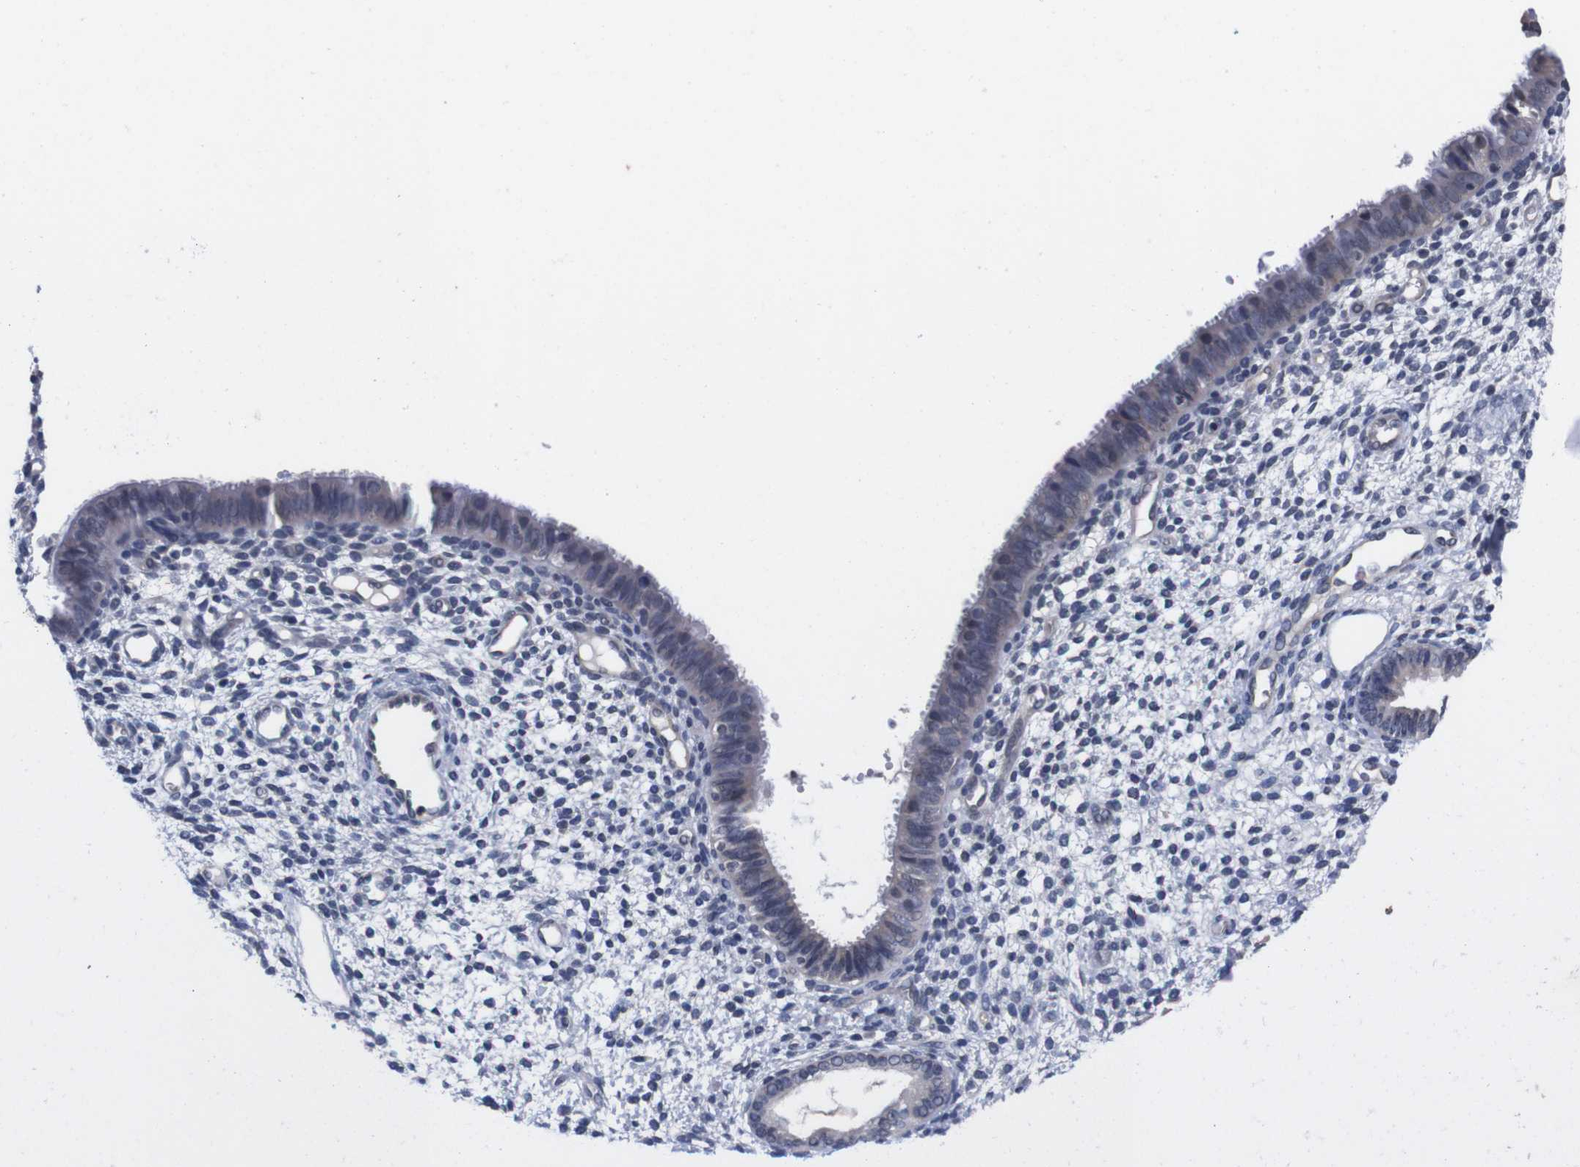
{"staining": {"intensity": "negative", "quantity": "none", "location": "none"}, "tissue": "endometrium", "cell_type": "Cells in endometrial stroma", "image_type": "normal", "snomed": [{"axis": "morphology", "description": "Normal tissue, NOS"}, {"axis": "topography", "description": "Endometrium"}], "caption": "Immunohistochemical staining of benign endometrium displays no significant staining in cells in endometrial stroma. (DAB (3,3'-diaminobenzidine) IHC with hematoxylin counter stain).", "gene": "TNFRSF21", "patient": {"sex": "female", "age": 61}}